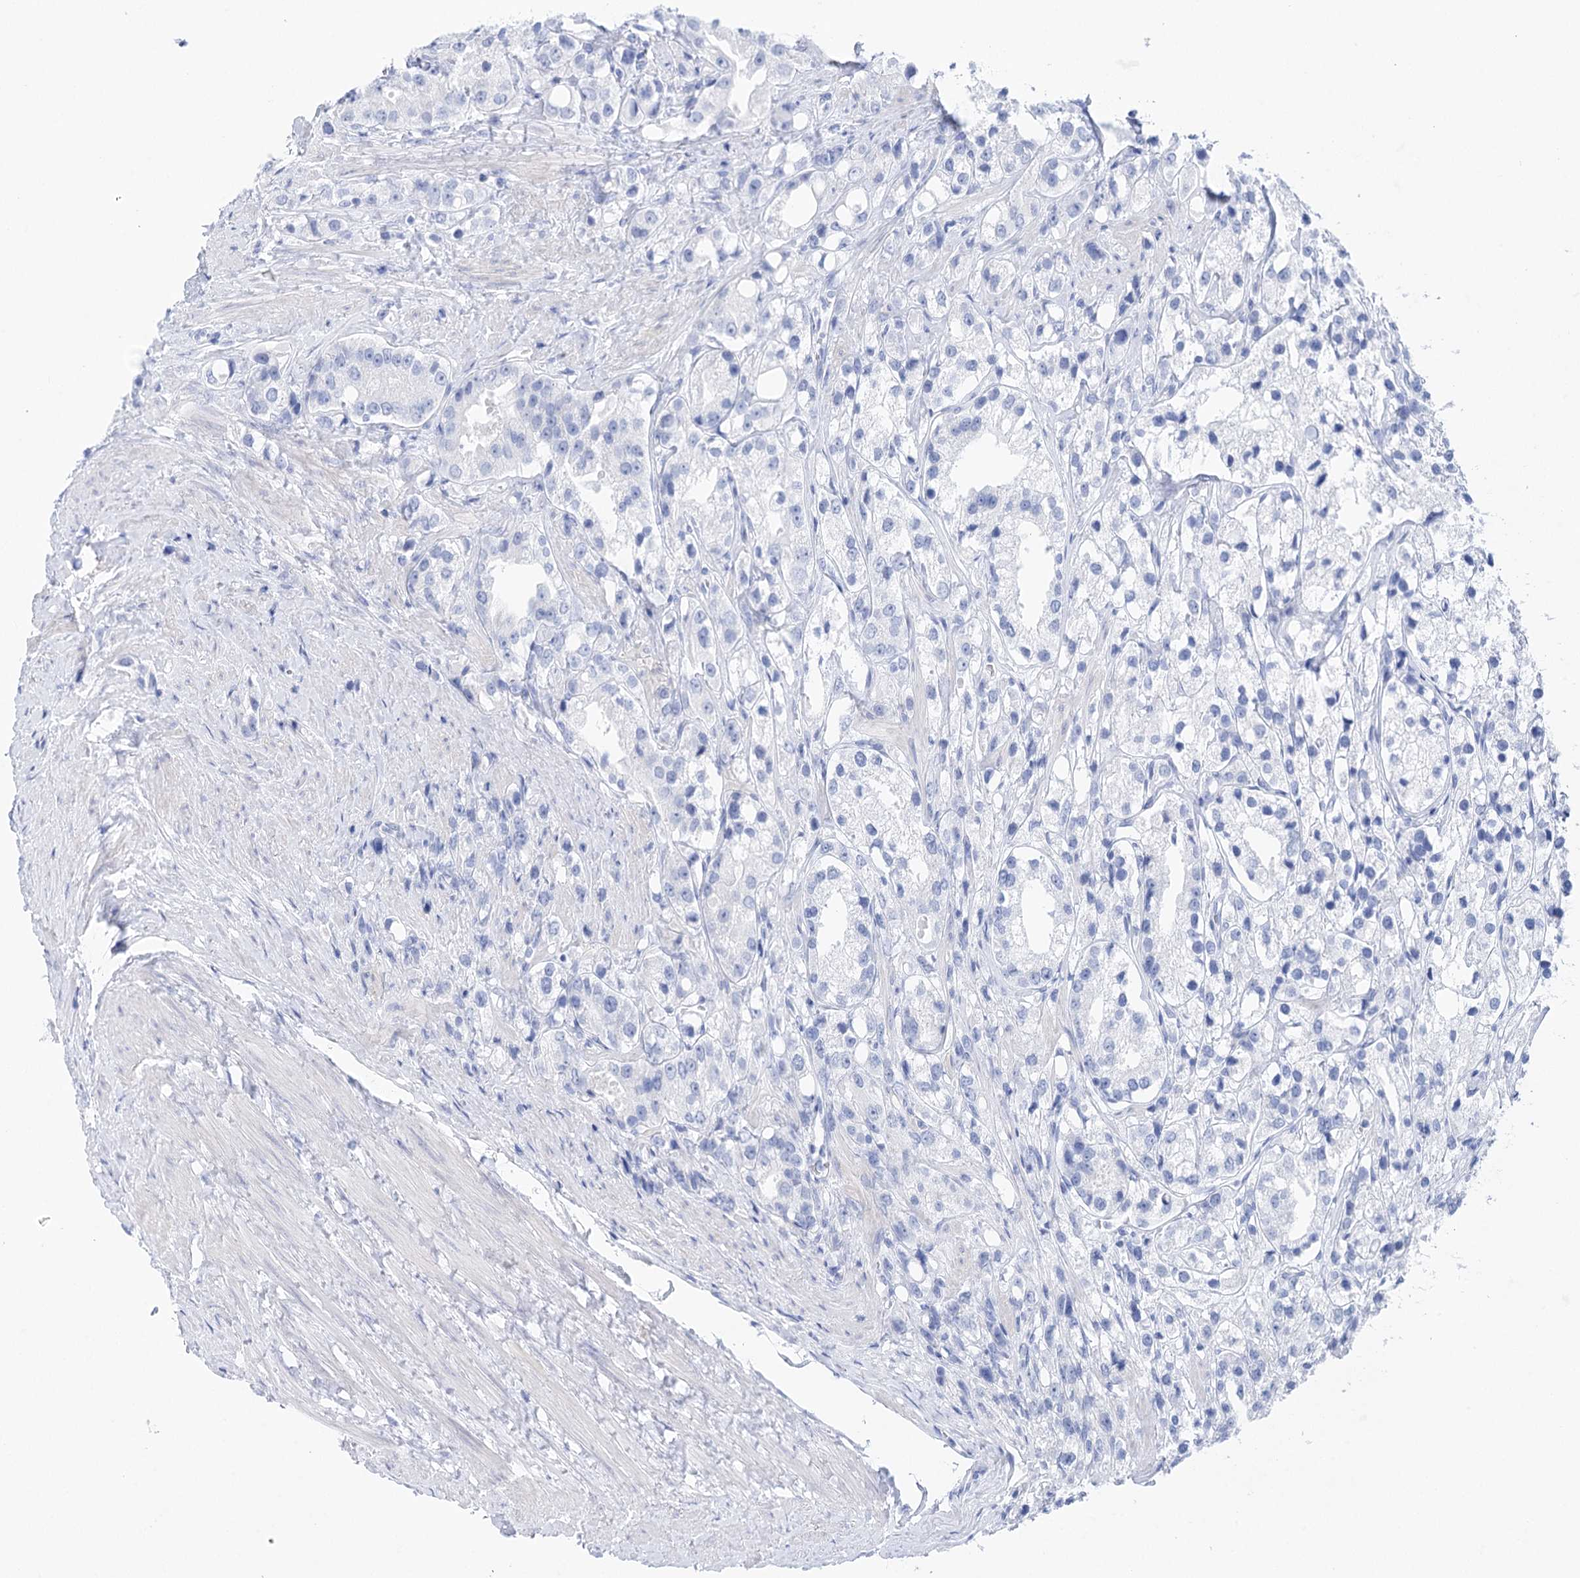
{"staining": {"intensity": "negative", "quantity": "none", "location": "none"}, "tissue": "prostate cancer", "cell_type": "Tumor cells", "image_type": "cancer", "snomed": [{"axis": "morphology", "description": "Adenocarcinoma, NOS"}, {"axis": "topography", "description": "Prostate"}], "caption": "A histopathology image of human adenocarcinoma (prostate) is negative for staining in tumor cells. (IHC, brightfield microscopy, high magnification).", "gene": "LALBA", "patient": {"sex": "male", "age": 79}}